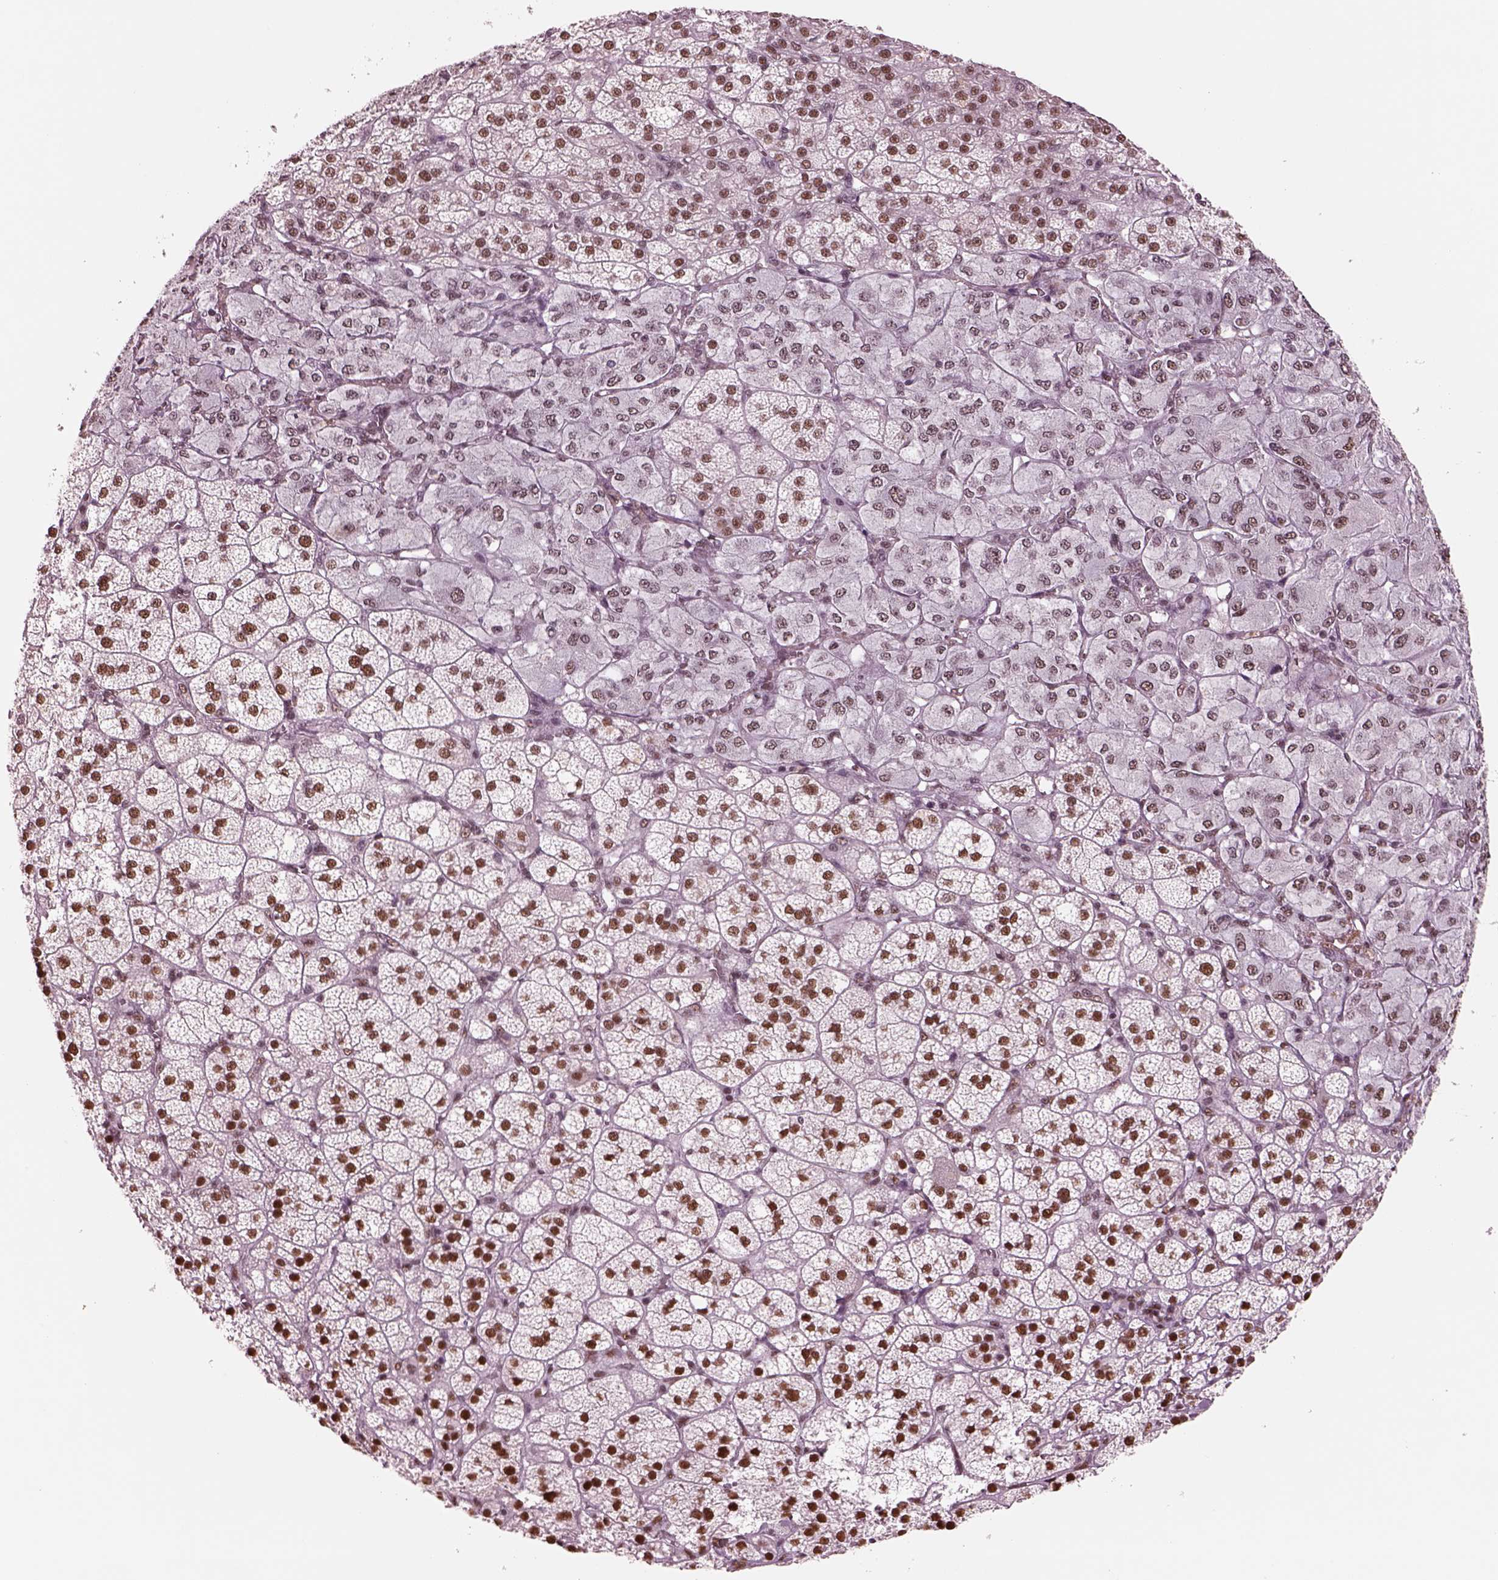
{"staining": {"intensity": "strong", "quantity": ">75%", "location": "nuclear"}, "tissue": "adrenal gland", "cell_type": "Glandular cells", "image_type": "normal", "snomed": [{"axis": "morphology", "description": "Normal tissue, NOS"}, {"axis": "topography", "description": "Adrenal gland"}], "caption": "Unremarkable adrenal gland exhibits strong nuclear staining in approximately >75% of glandular cells, visualized by immunohistochemistry.", "gene": "SEPHS1", "patient": {"sex": "female", "age": 60}}